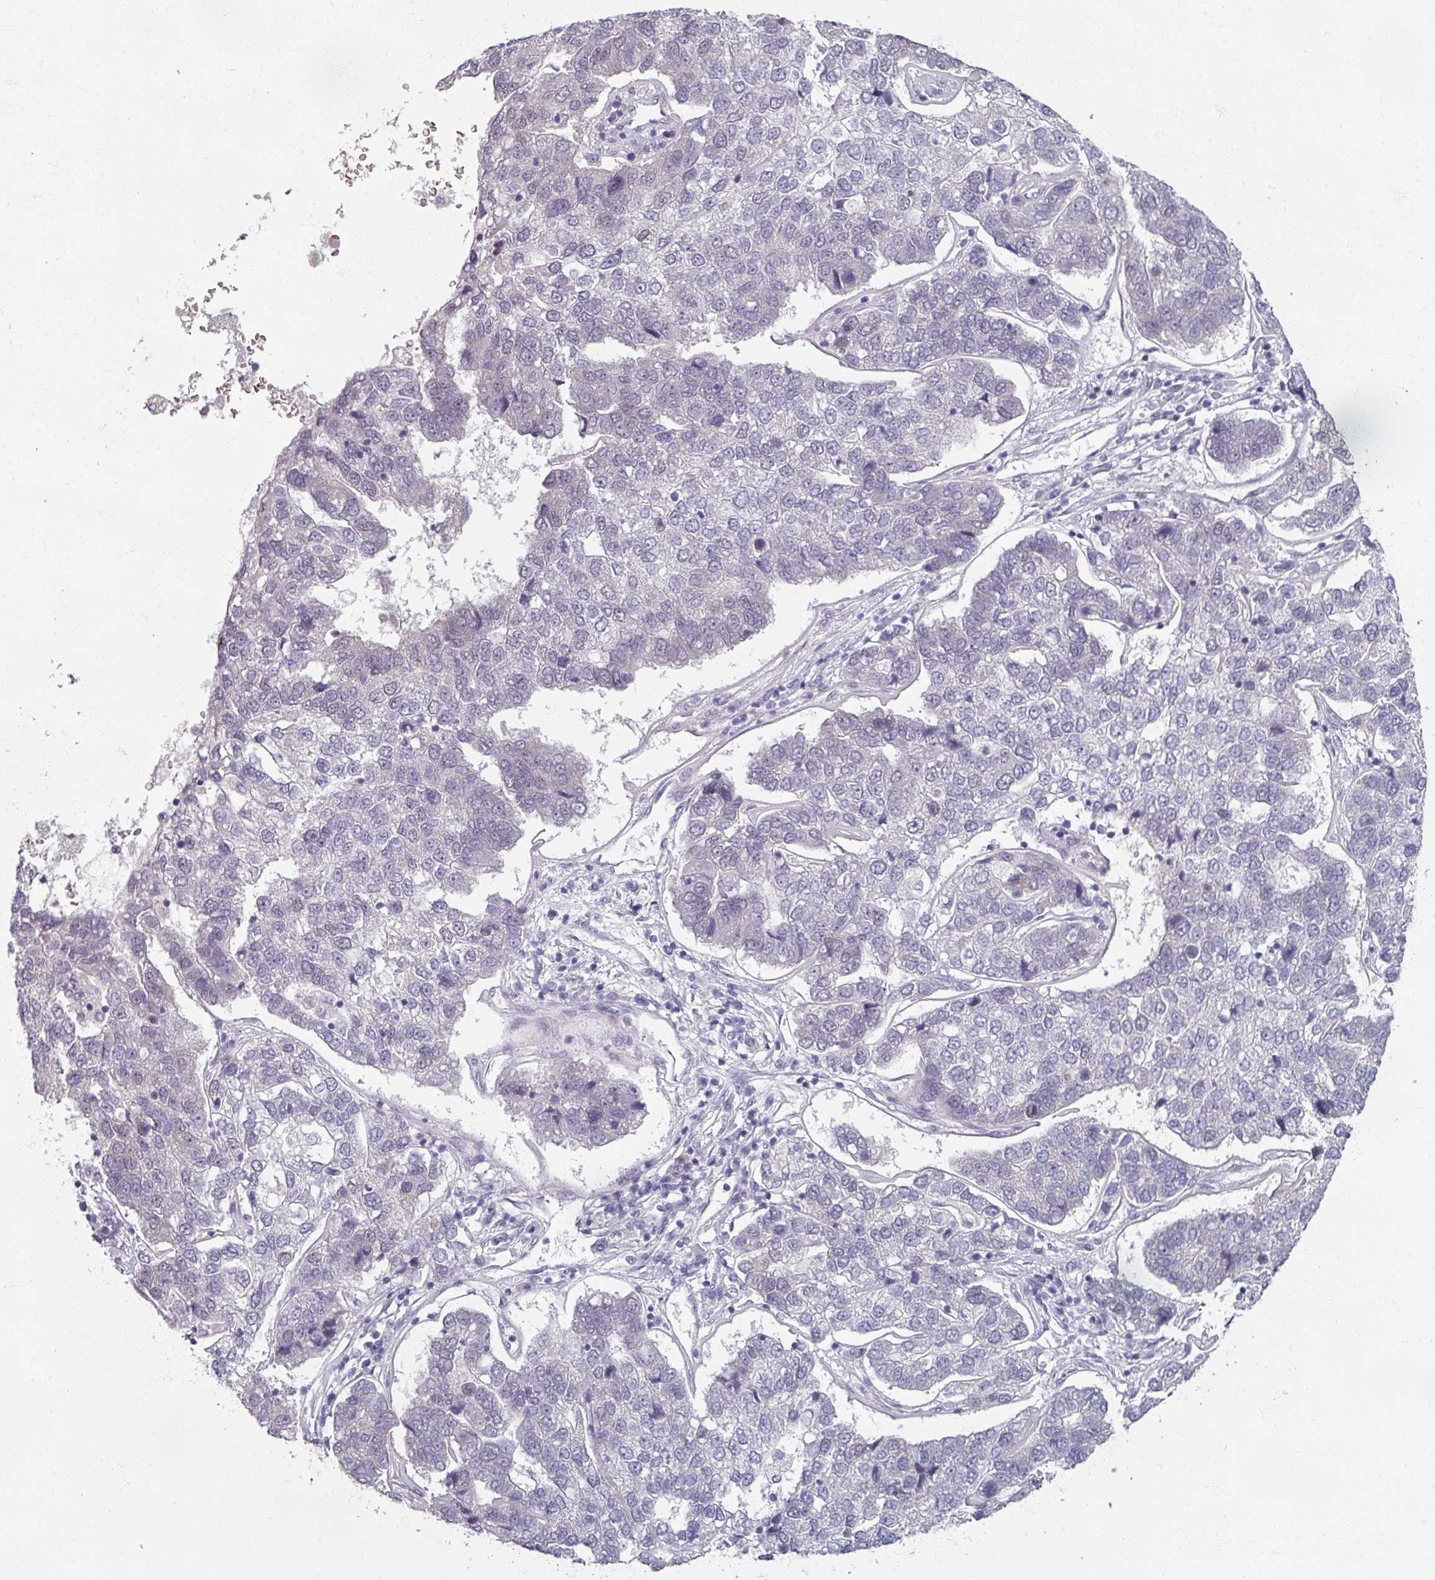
{"staining": {"intensity": "negative", "quantity": "none", "location": "none"}, "tissue": "pancreatic cancer", "cell_type": "Tumor cells", "image_type": "cancer", "snomed": [{"axis": "morphology", "description": "Adenocarcinoma, NOS"}, {"axis": "topography", "description": "Pancreas"}], "caption": "DAB (3,3'-diaminobenzidine) immunohistochemical staining of human pancreatic cancer (adenocarcinoma) reveals no significant positivity in tumor cells. Nuclei are stained in blue.", "gene": "RIPOR3", "patient": {"sex": "female", "age": 61}}